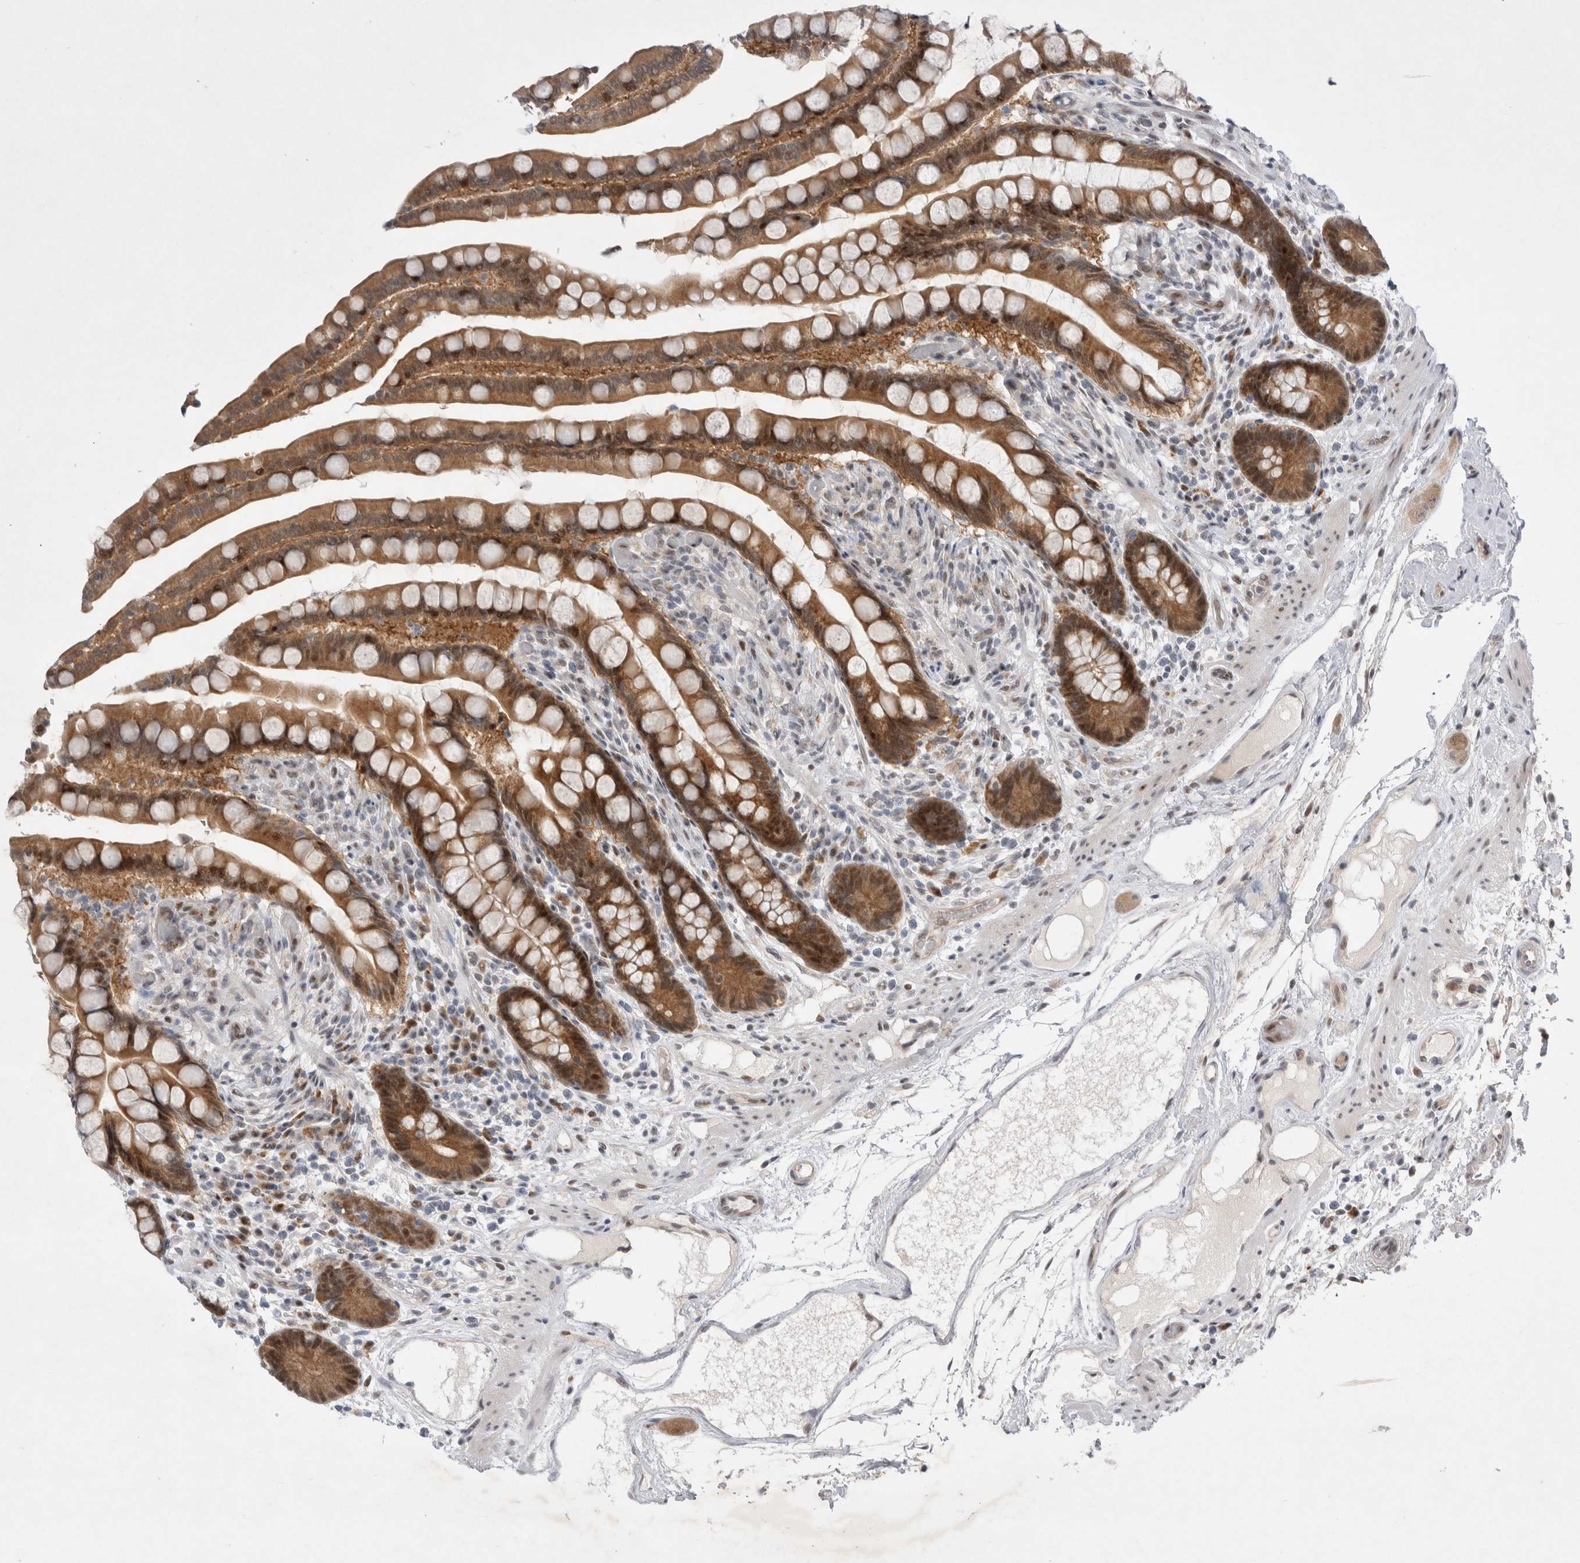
{"staining": {"intensity": "weak", "quantity": "25%-75%", "location": "nuclear"}, "tissue": "colon", "cell_type": "Endothelial cells", "image_type": "normal", "snomed": [{"axis": "morphology", "description": "Normal tissue, NOS"}, {"axis": "topography", "description": "Colon"}], "caption": "Immunohistochemical staining of normal colon shows low levels of weak nuclear expression in about 25%-75% of endothelial cells. Using DAB (3,3'-diaminobenzidine) (brown) and hematoxylin (blue) stains, captured at high magnification using brightfield microscopy.", "gene": "WIPF2", "patient": {"sex": "male", "age": 73}}